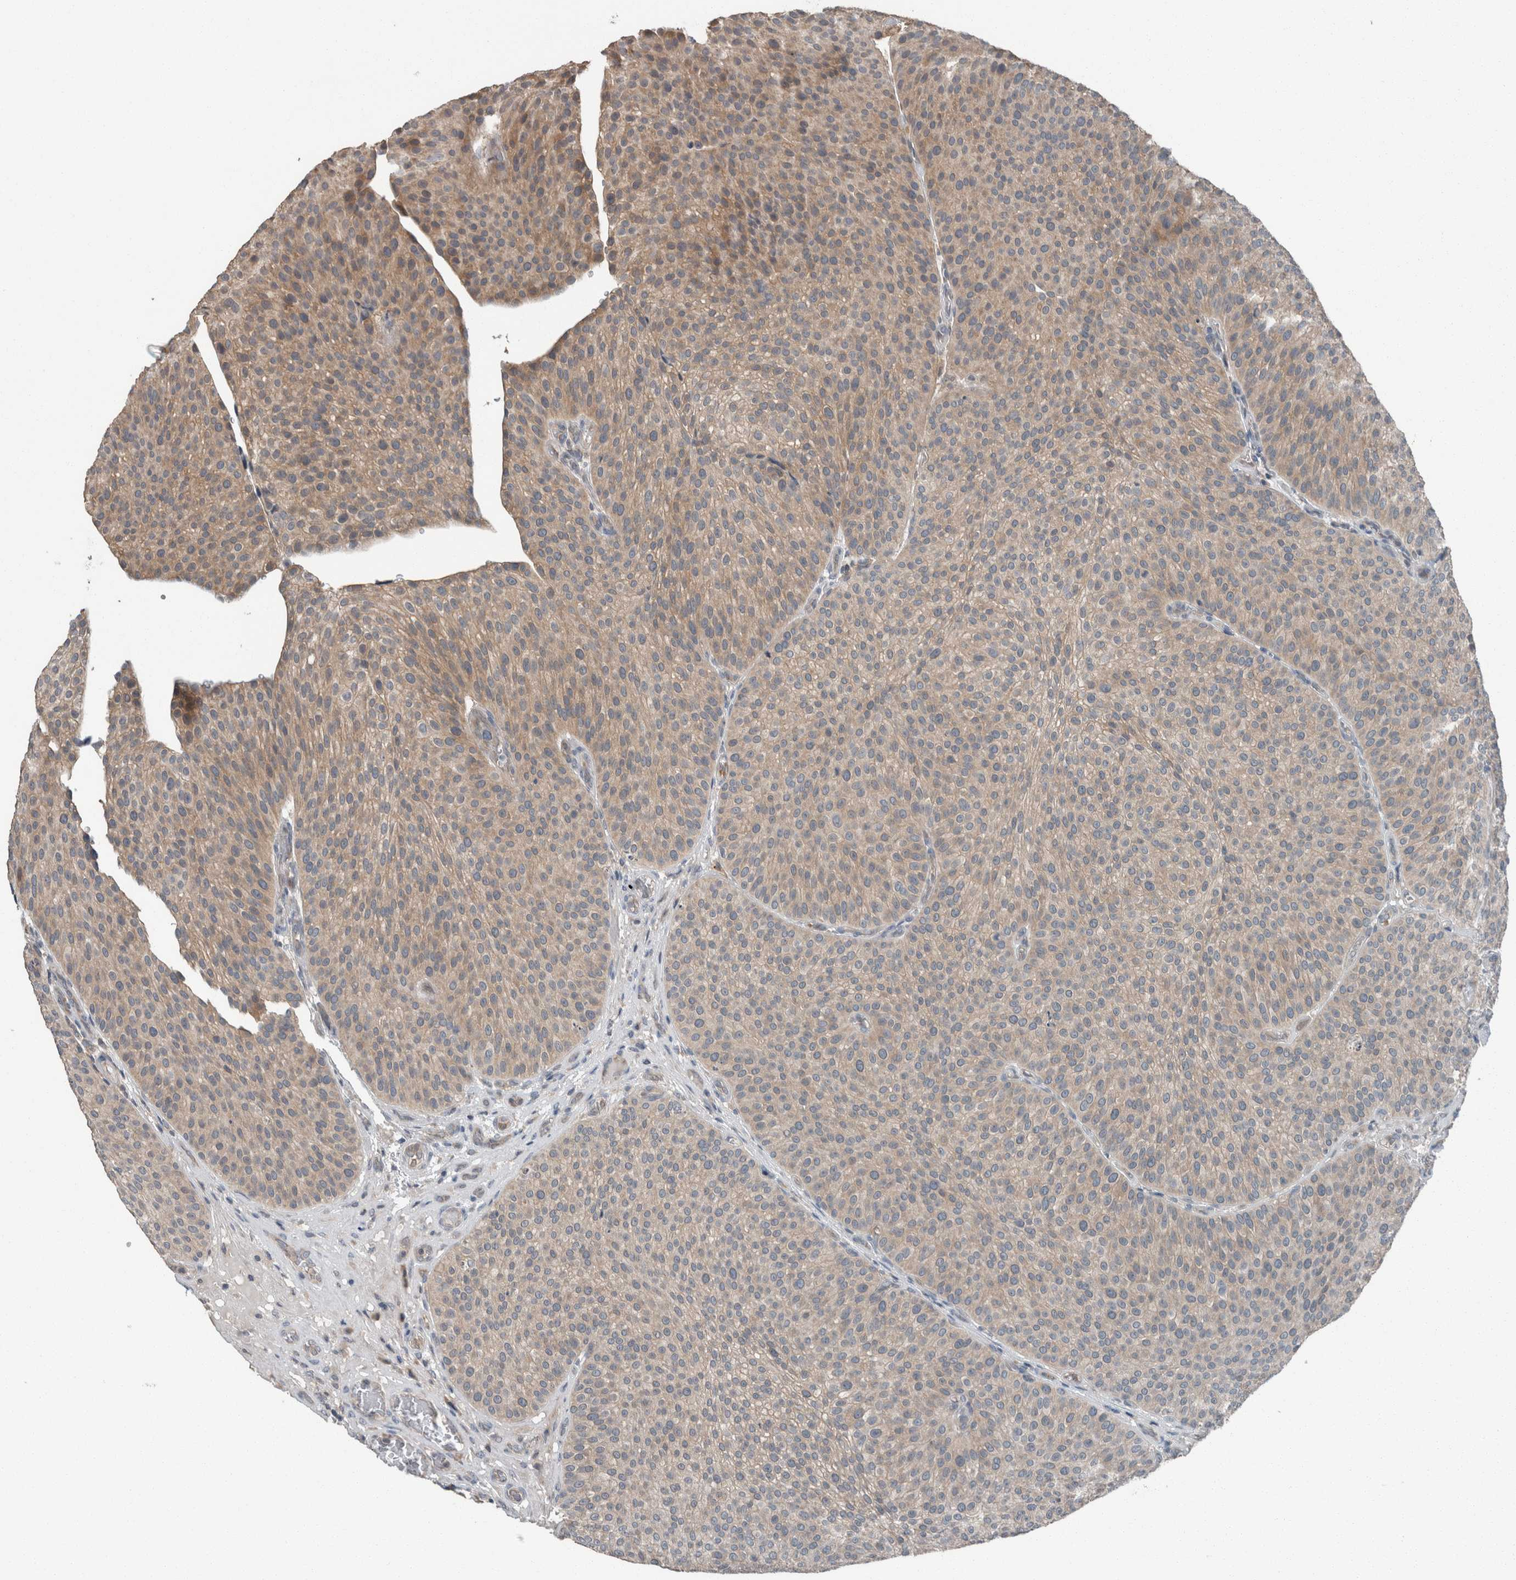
{"staining": {"intensity": "weak", "quantity": "25%-75%", "location": "cytoplasmic/membranous"}, "tissue": "urothelial cancer", "cell_type": "Tumor cells", "image_type": "cancer", "snomed": [{"axis": "morphology", "description": "Normal tissue, NOS"}, {"axis": "morphology", "description": "Urothelial carcinoma, Low grade"}, {"axis": "topography", "description": "Smooth muscle"}, {"axis": "topography", "description": "Urinary bladder"}], "caption": "An image showing weak cytoplasmic/membranous expression in approximately 25%-75% of tumor cells in urothelial carcinoma (low-grade), as visualized by brown immunohistochemical staining.", "gene": "KNTC1", "patient": {"sex": "male", "age": 60}}